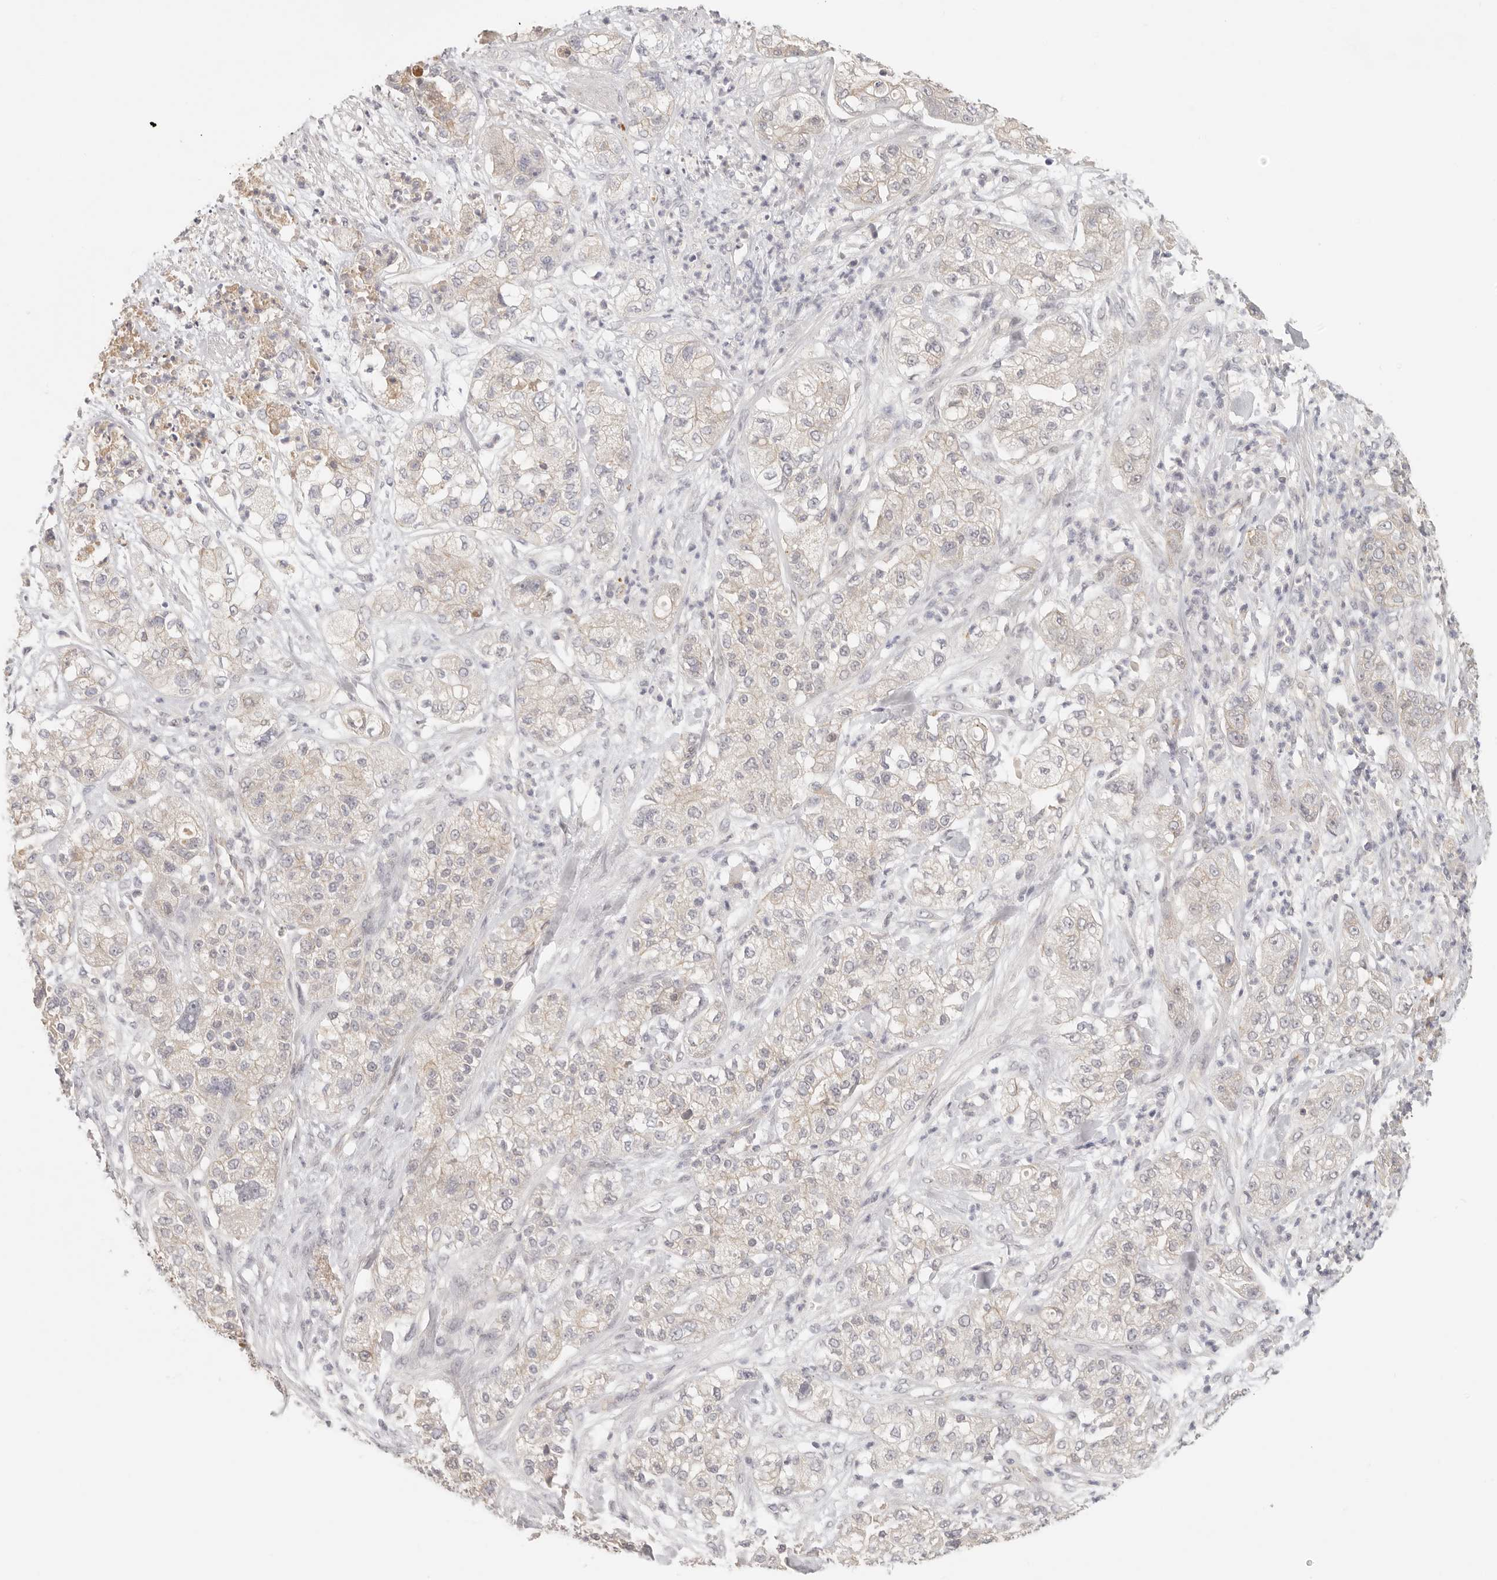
{"staining": {"intensity": "negative", "quantity": "none", "location": "none"}, "tissue": "pancreatic cancer", "cell_type": "Tumor cells", "image_type": "cancer", "snomed": [{"axis": "morphology", "description": "Adenocarcinoma, NOS"}, {"axis": "topography", "description": "Pancreas"}], "caption": "Pancreatic cancer (adenocarcinoma) stained for a protein using immunohistochemistry (IHC) shows no staining tumor cells.", "gene": "ANXA9", "patient": {"sex": "female", "age": 78}}